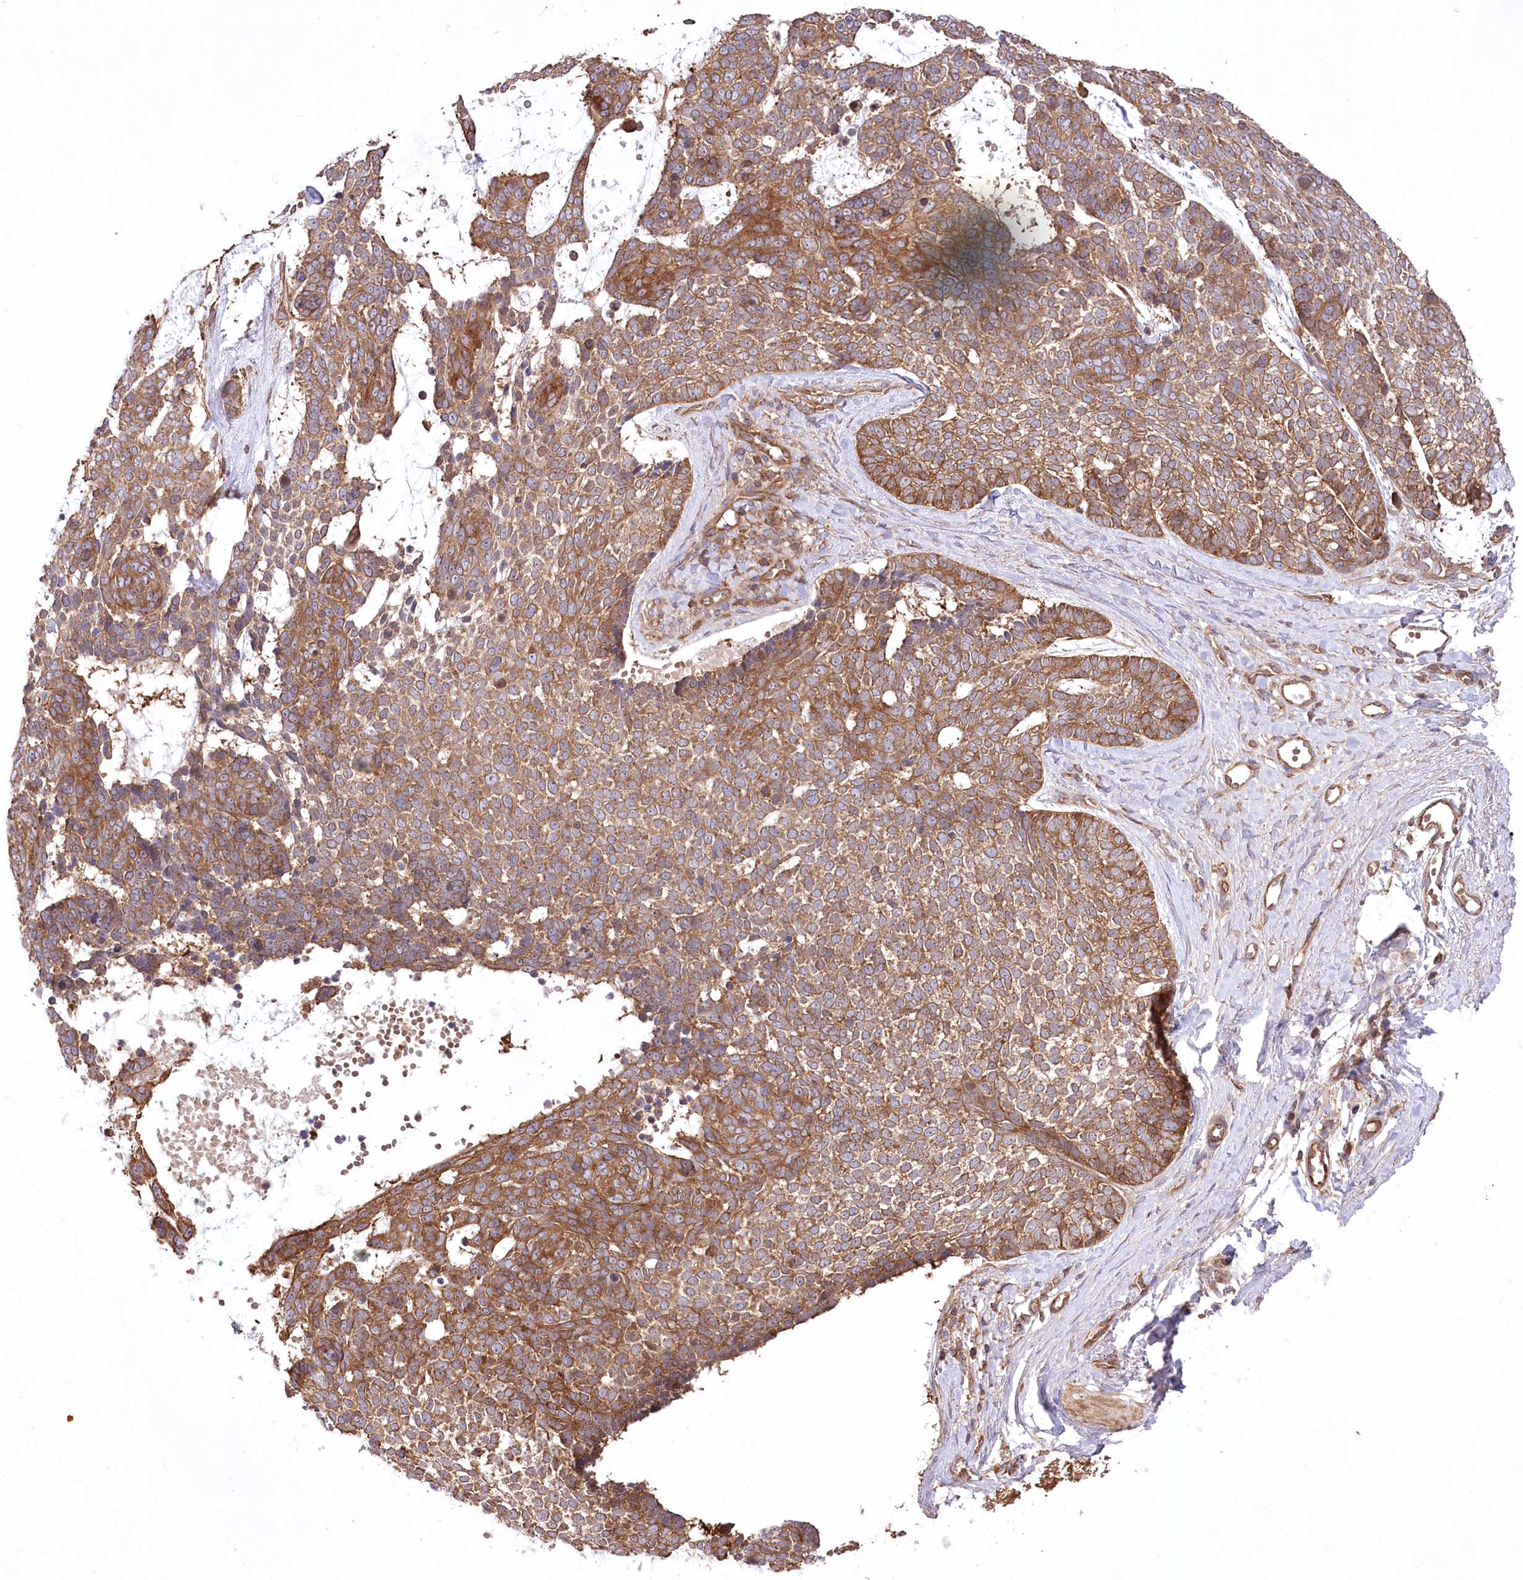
{"staining": {"intensity": "moderate", "quantity": ">75%", "location": "cytoplasmic/membranous"}, "tissue": "skin cancer", "cell_type": "Tumor cells", "image_type": "cancer", "snomed": [{"axis": "morphology", "description": "Basal cell carcinoma"}, {"axis": "topography", "description": "Skin"}], "caption": "High-magnification brightfield microscopy of skin basal cell carcinoma stained with DAB (3,3'-diaminobenzidine) (brown) and counterstained with hematoxylin (blue). tumor cells exhibit moderate cytoplasmic/membranous expression is seen in about>75% of cells.", "gene": "UMPS", "patient": {"sex": "female", "age": 81}}